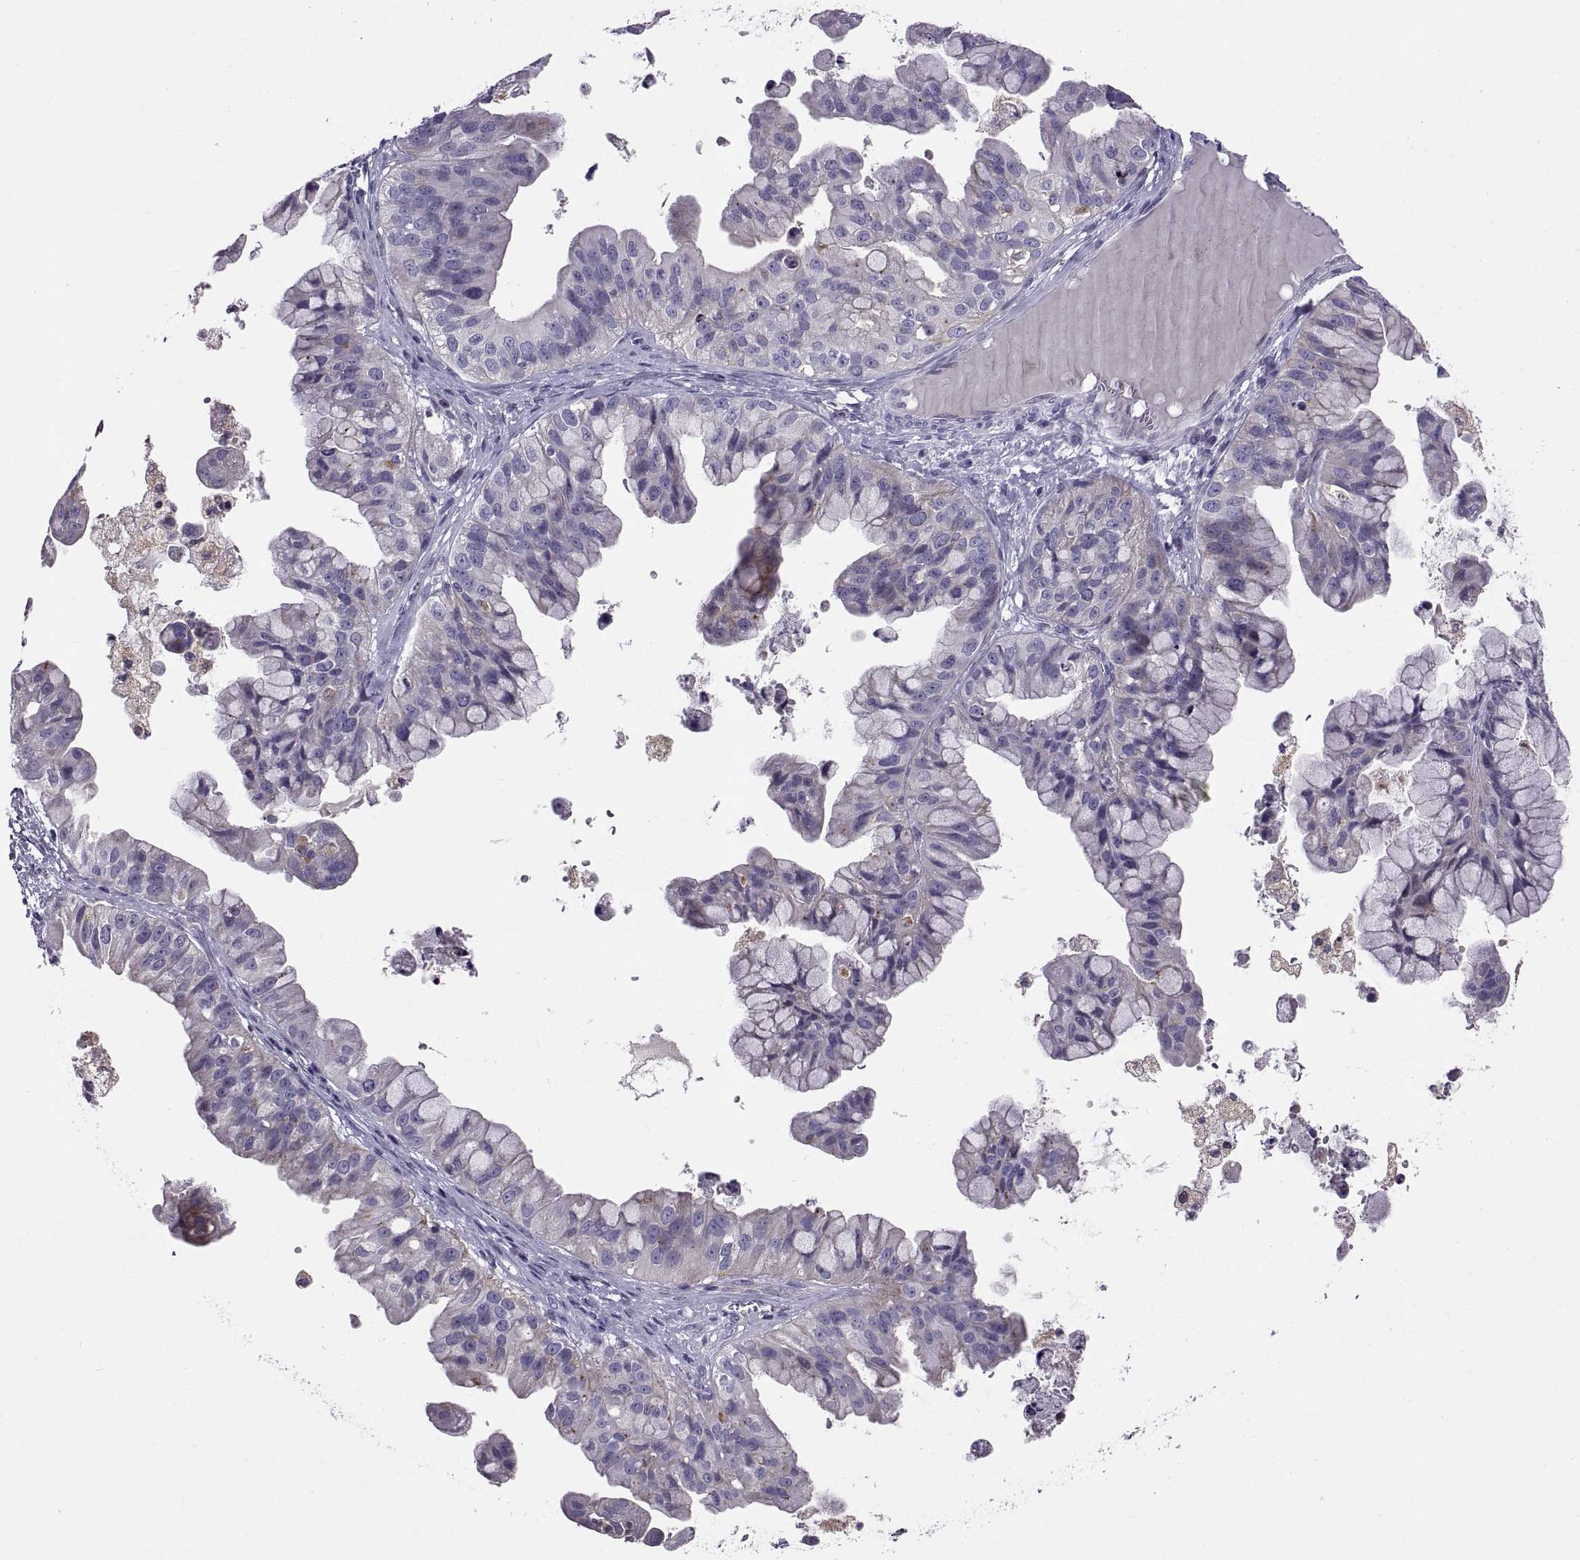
{"staining": {"intensity": "negative", "quantity": "none", "location": "none"}, "tissue": "ovarian cancer", "cell_type": "Tumor cells", "image_type": "cancer", "snomed": [{"axis": "morphology", "description": "Cystadenocarcinoma, mucinous, NOS"}, {"axis": "topography", "description": "Ovary"}], "caption": "Human ovarian cancer stained for a protein using immunohistochemistry (IHC) shows no expression in tumor cells.", "gene": "ARSL", "patient": {"sex": "female", "age": 76}}